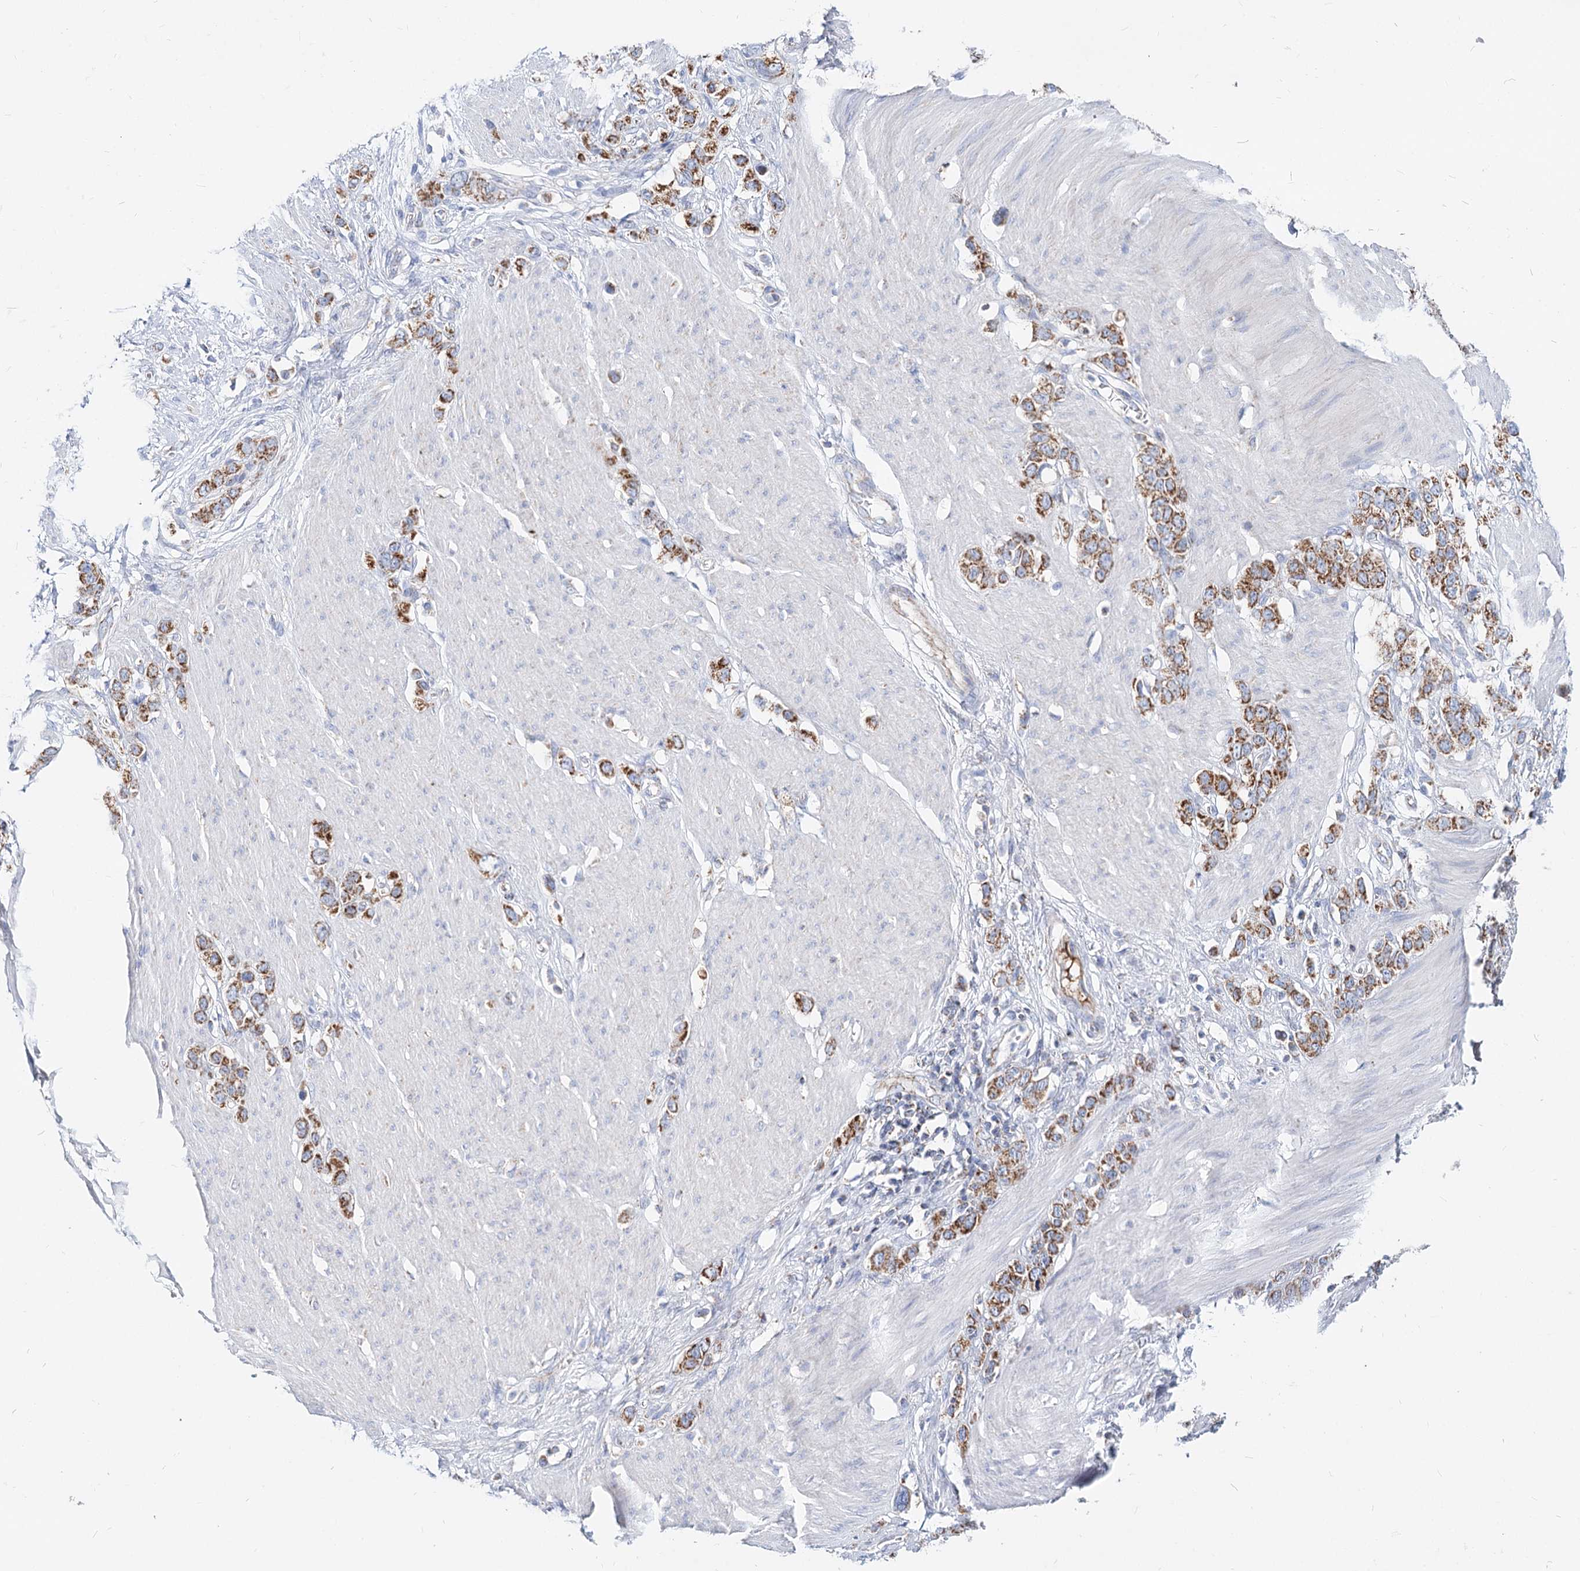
{"staining": {"intensity": "strong", "quantity": ">75%", "location": "cytoplasmic/membranous"}, "tissue": "stomach cancer", "cell_type": "Tumor cells", "image_type": "cancer", "snomed": [{"axis": "morphology", "description": "Adenocarcinoma, NOS"}, {"axis": "morphology", "description": "Adenocarcinoma, High grade"}, {"axis": "topography", "description": "Stomach, upper"}, {"axis": "topography", "description": "Stomach, lower"}], "caption": "DAB immunohistochemical staining of stomach cancer displays strong cytoplasmic/membranous protein expression in approximately >75% of tumor cells.", "gene": "MCCC2", "patient": {"sex": "female", "age": 65}}